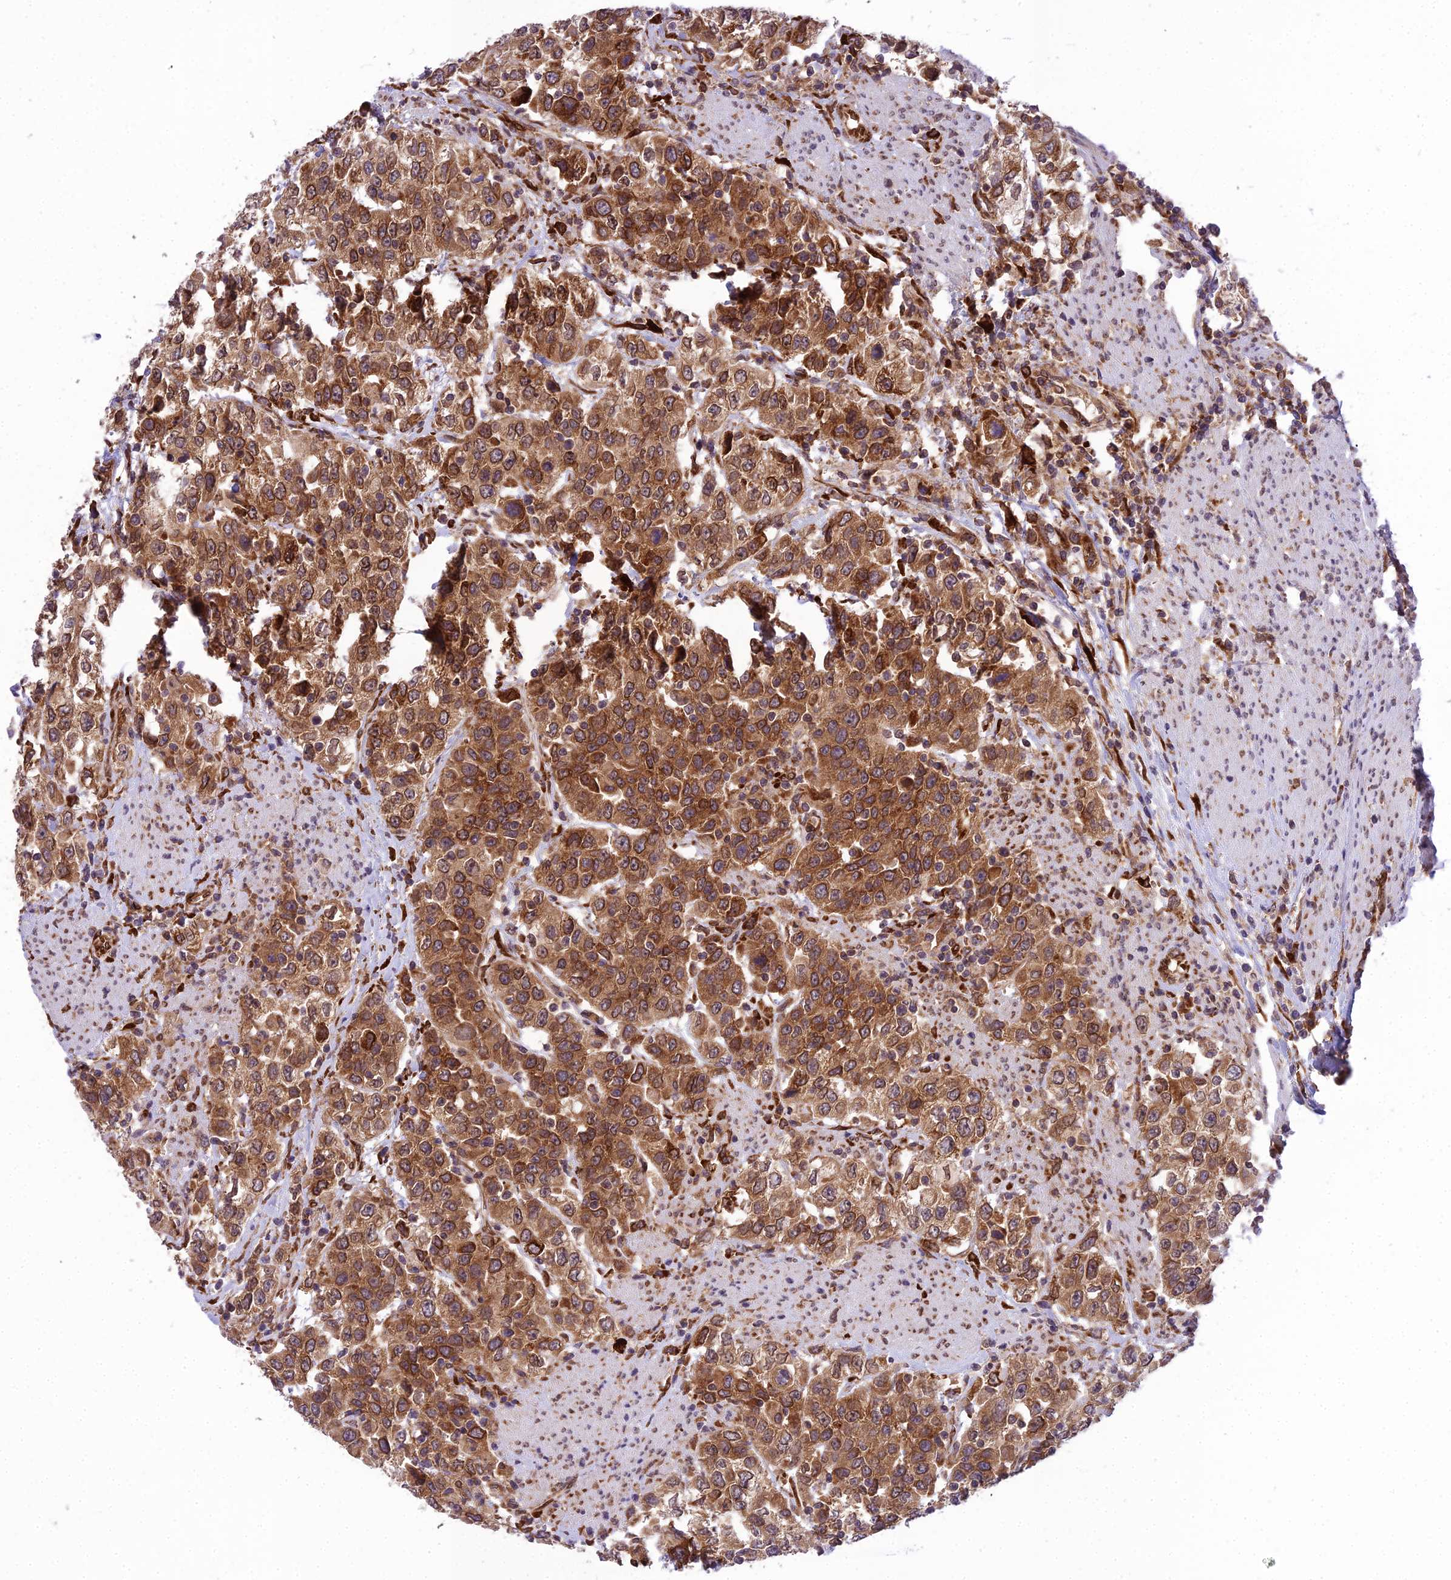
{"staining": {"intensity": "strong", "quantity": ">75%", "location": "cytoplasmic/membranous"}, "tissue": "urothelial cancer", "cell_type": "Tumor cells", "image_type": "cancer", "snomed": [{"axis": "morphology", "description": "Urothelial carcinoma, High grade"}, {"axis": "topography", "description": "Urinary bladder"}], "caption": "IHC image of human high-grade urothelial carcinoma stained for a protein (brown), which shows high levels of strong cytoplasmic/membranous positivity in approximately >75% of tumor cells.", "gene": "DHCR7", "patient": {"sex": "female", "age": 80}}